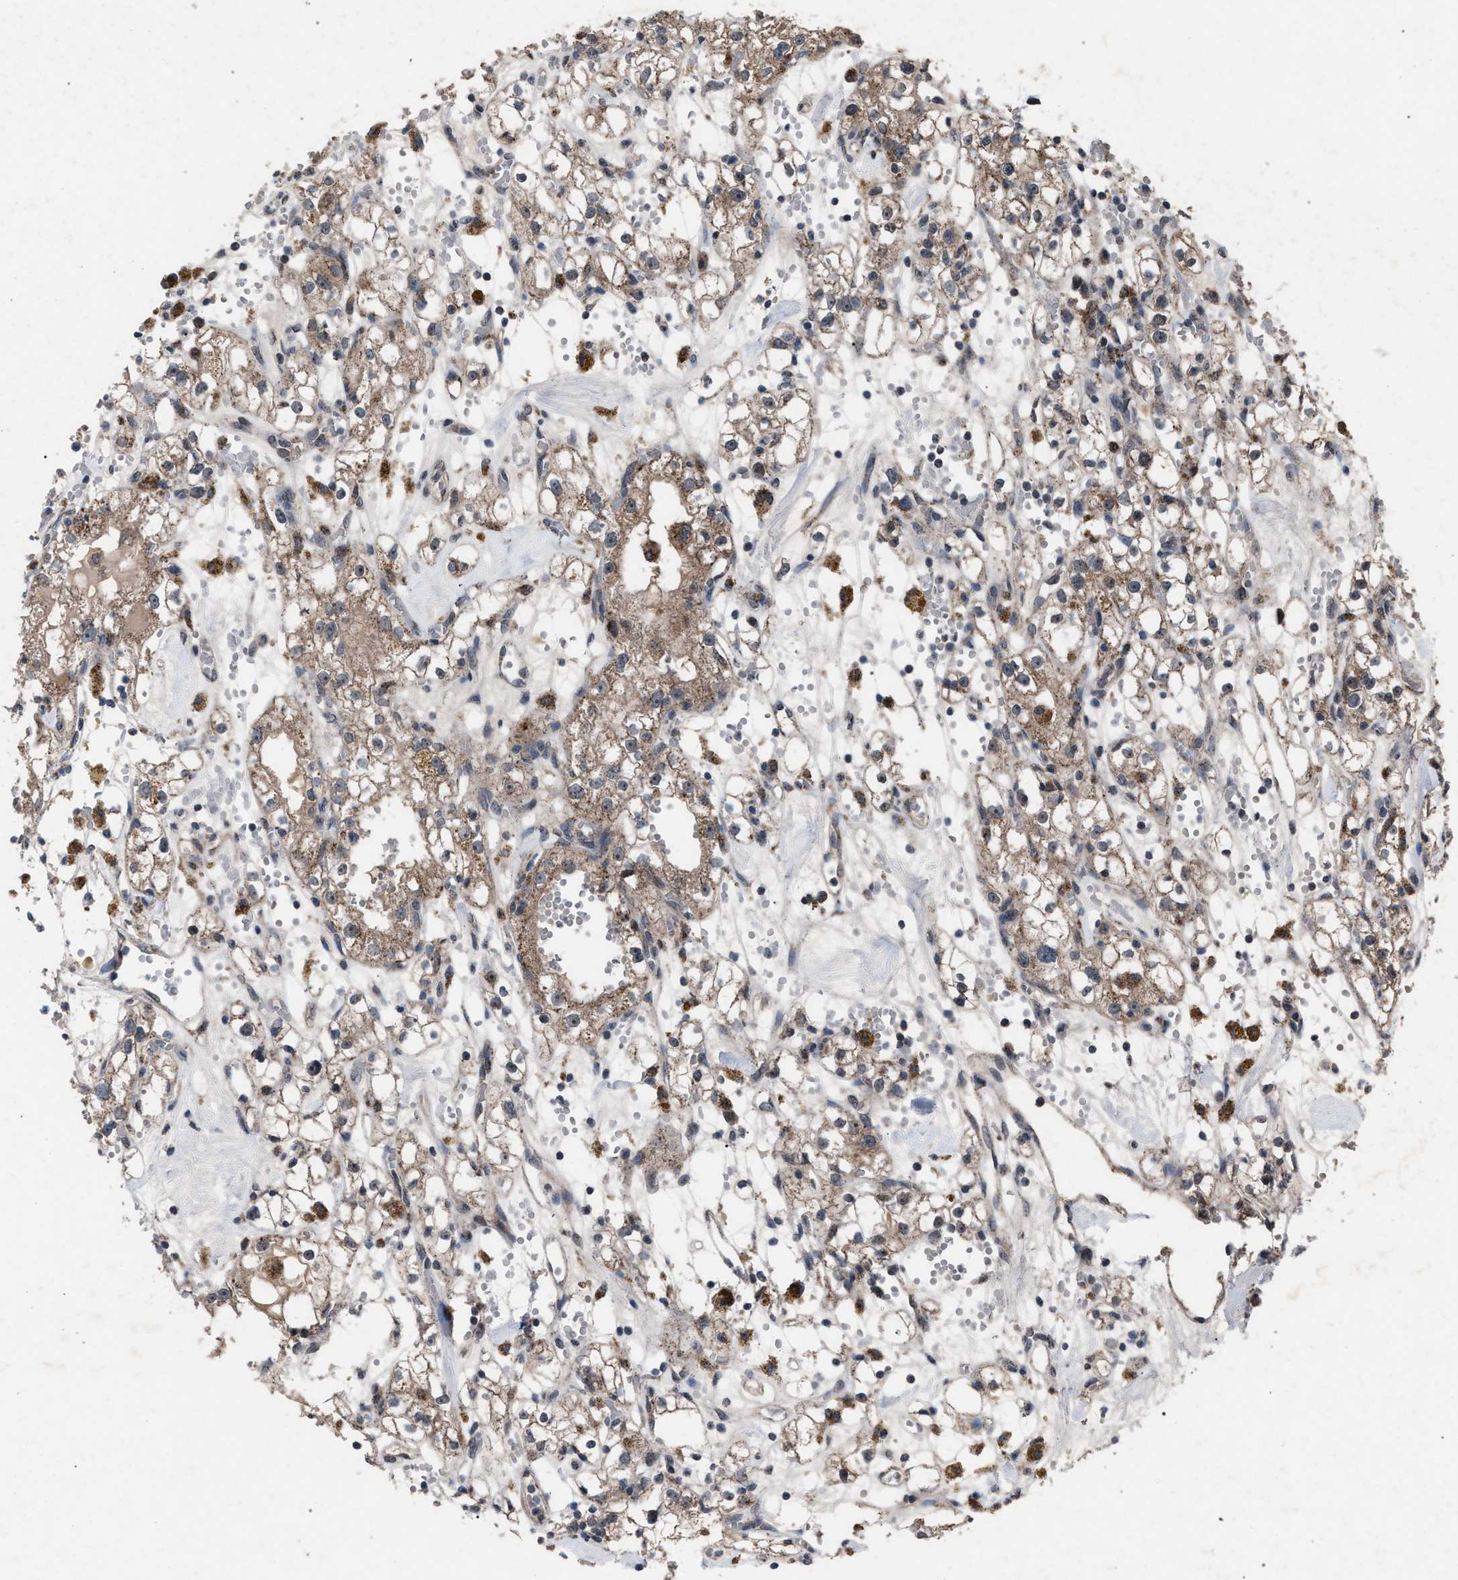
{"staining": {"intensity": "weak", "quantity": "25%-75%", "location": "cytoplasmic/membranous"}, "tissue": "renal cancer", "cell_type": "Tumor cells", "image_type": "cancer", "snomed": [{"axis": "morphology", "description": "Adenocarcinoma, NOS"}, {"axis": "topography", "description": "Kidney"}], "caption": "IHC micrograph of human renal cancer stained for a protein (brown), which exhibits low levels of weak cytoplasmic/membranous staining in about 25%-75% of tumor cells.", "gene": "HSD17B4", "patient": {"sex": "male", "age": 56}}